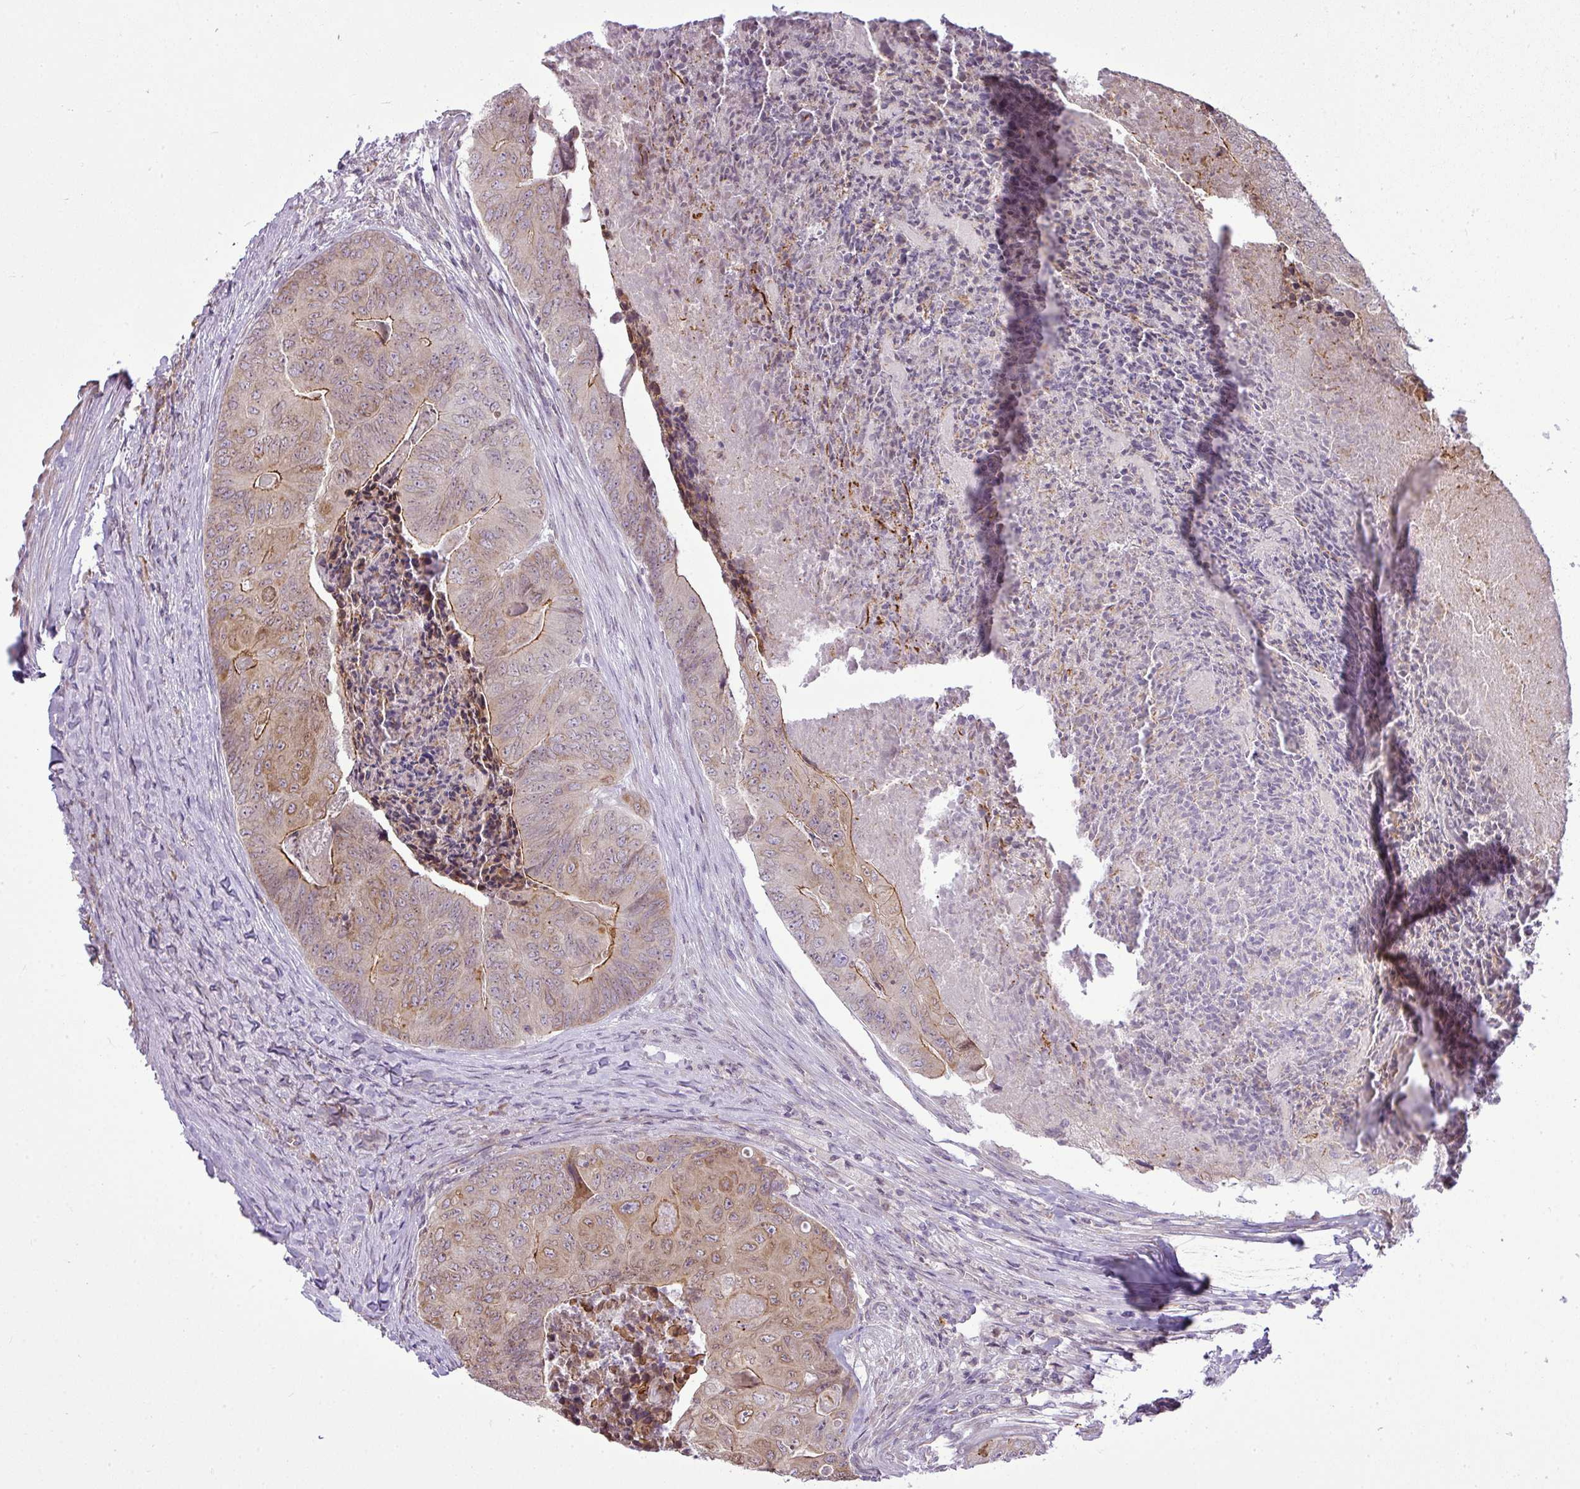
{"staining": {"intensity": "moderate", "quantity": "<25%", "location": "cytoplasmic/membranous"}, "tissue": "colorectal cancer", "cell_type": "Tumor cells", "image_type": "cancer", "snomed": [{"axis": "morphology", "description": "Adenocarcinoma, NOS"}, {"axis": "topography", "description": "Colon"}], "caption": "Colorectal cancer (adenocarcinoma) tissue displays moderate cytoplasmic/membranous expression in about <25% of tumor cells Using DAB (3,3'-diaminobenzidine) (brown) and hematoxylin (blue) stains, captured at high magnification using brightfield microscopy.", "gene": "COX18", "patient": {"sex": "female", "age": 67}}